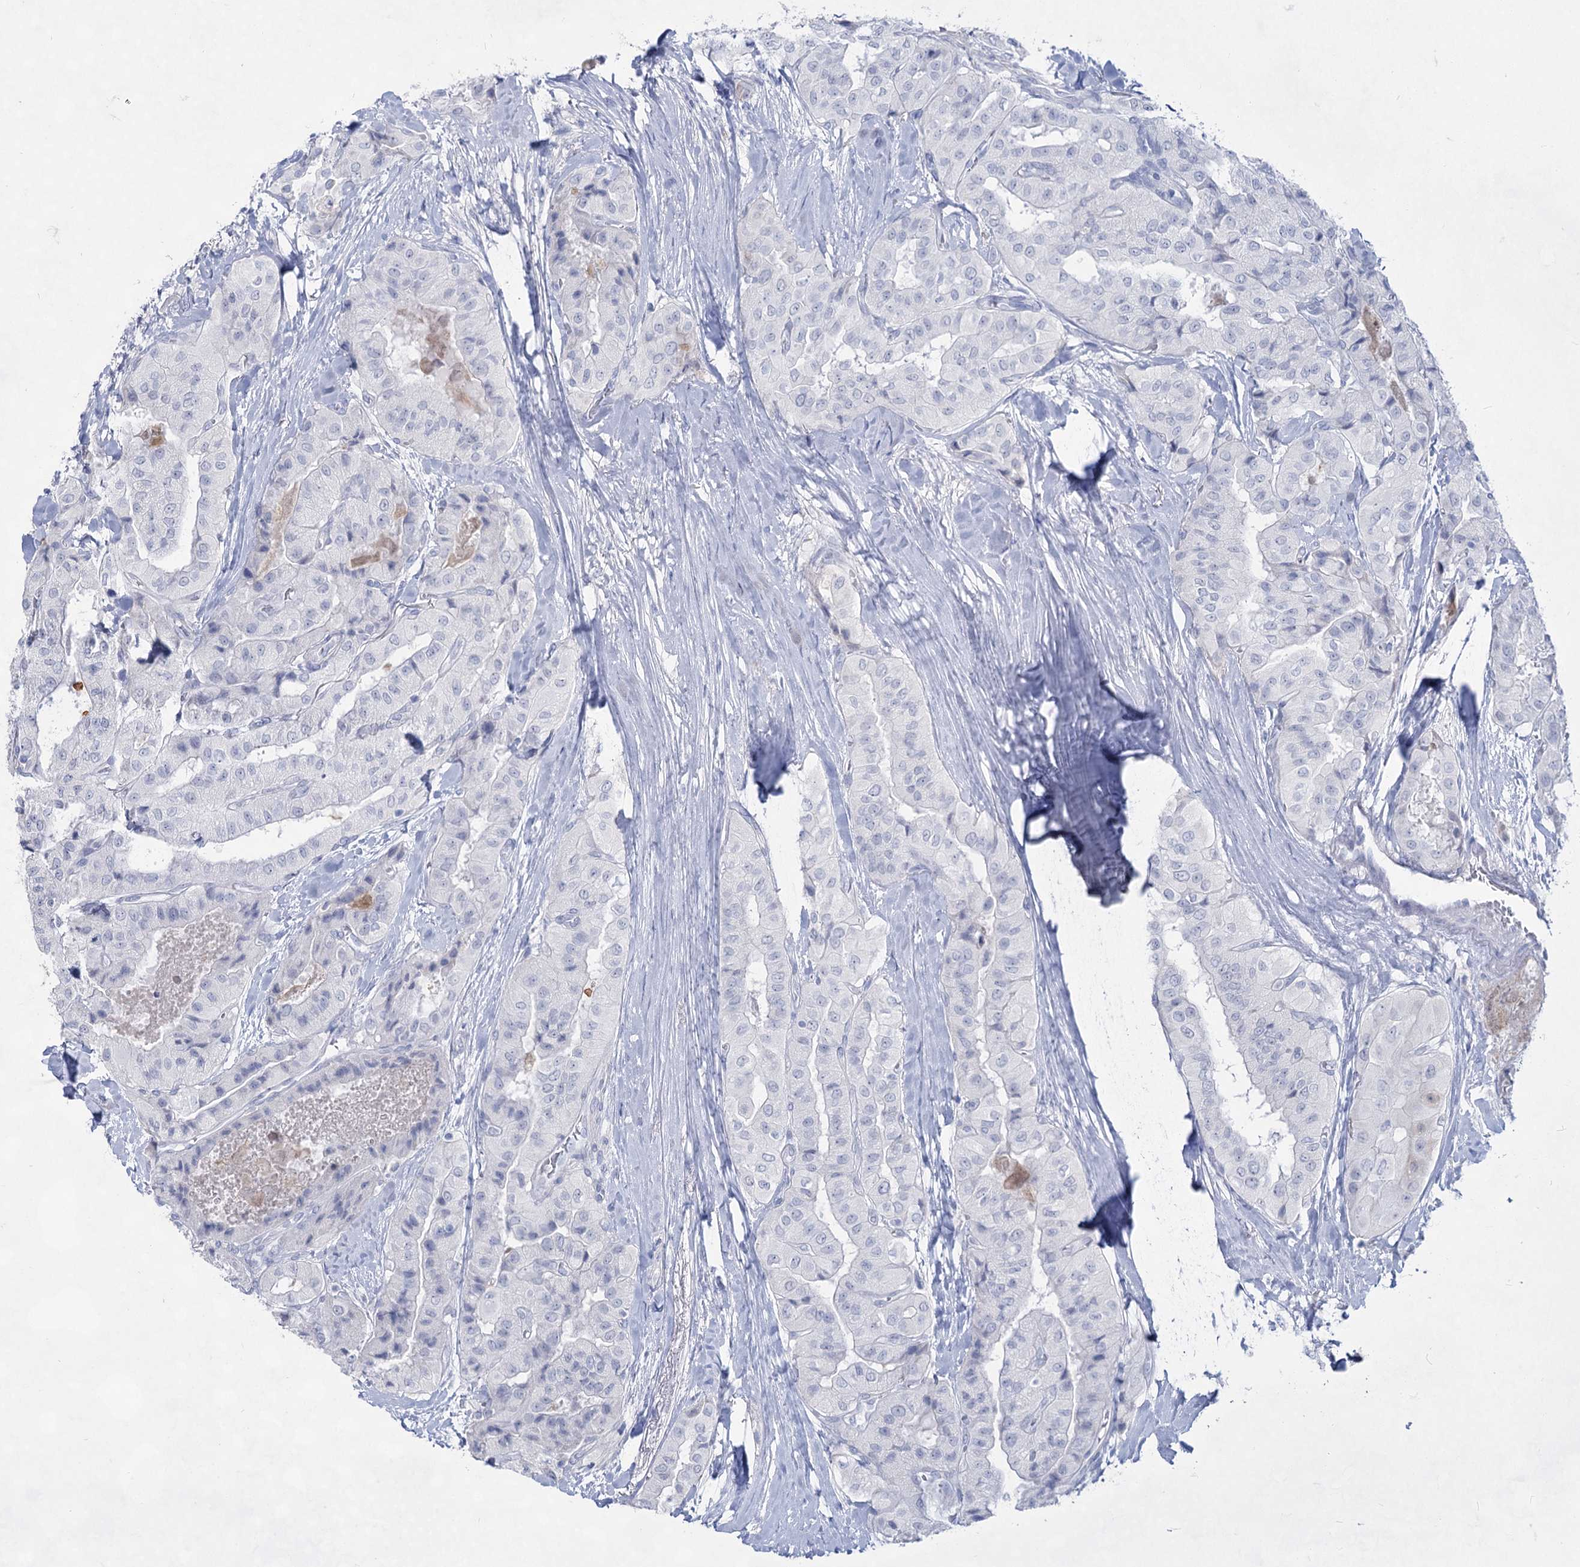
{"staining": {"intensity": "negative", "quantity": "none", "location": "none"}, "tissue": "thyroid cancer", "cell_type": "Tumor cells", "image_type": "cancer", "snomed": [{"axis": "morphology", "description": "Papillary adenocarcinoma, NOS"}, {"axis": "topography", "description": "Thyroid gland"}], "caption": "An immunohistochemistry histopathology image of papillary adenocarcinoma (thyroid) is shown. There is no staining in tumor cells of papillary adenocarcinoma (thyroid). (Brightfield microscopy of DAB (3,3'-diaminobenzidine) IHC at high magnification).", "gene": "ACRV1", "patient": {"sex": "female", "age": 59}}